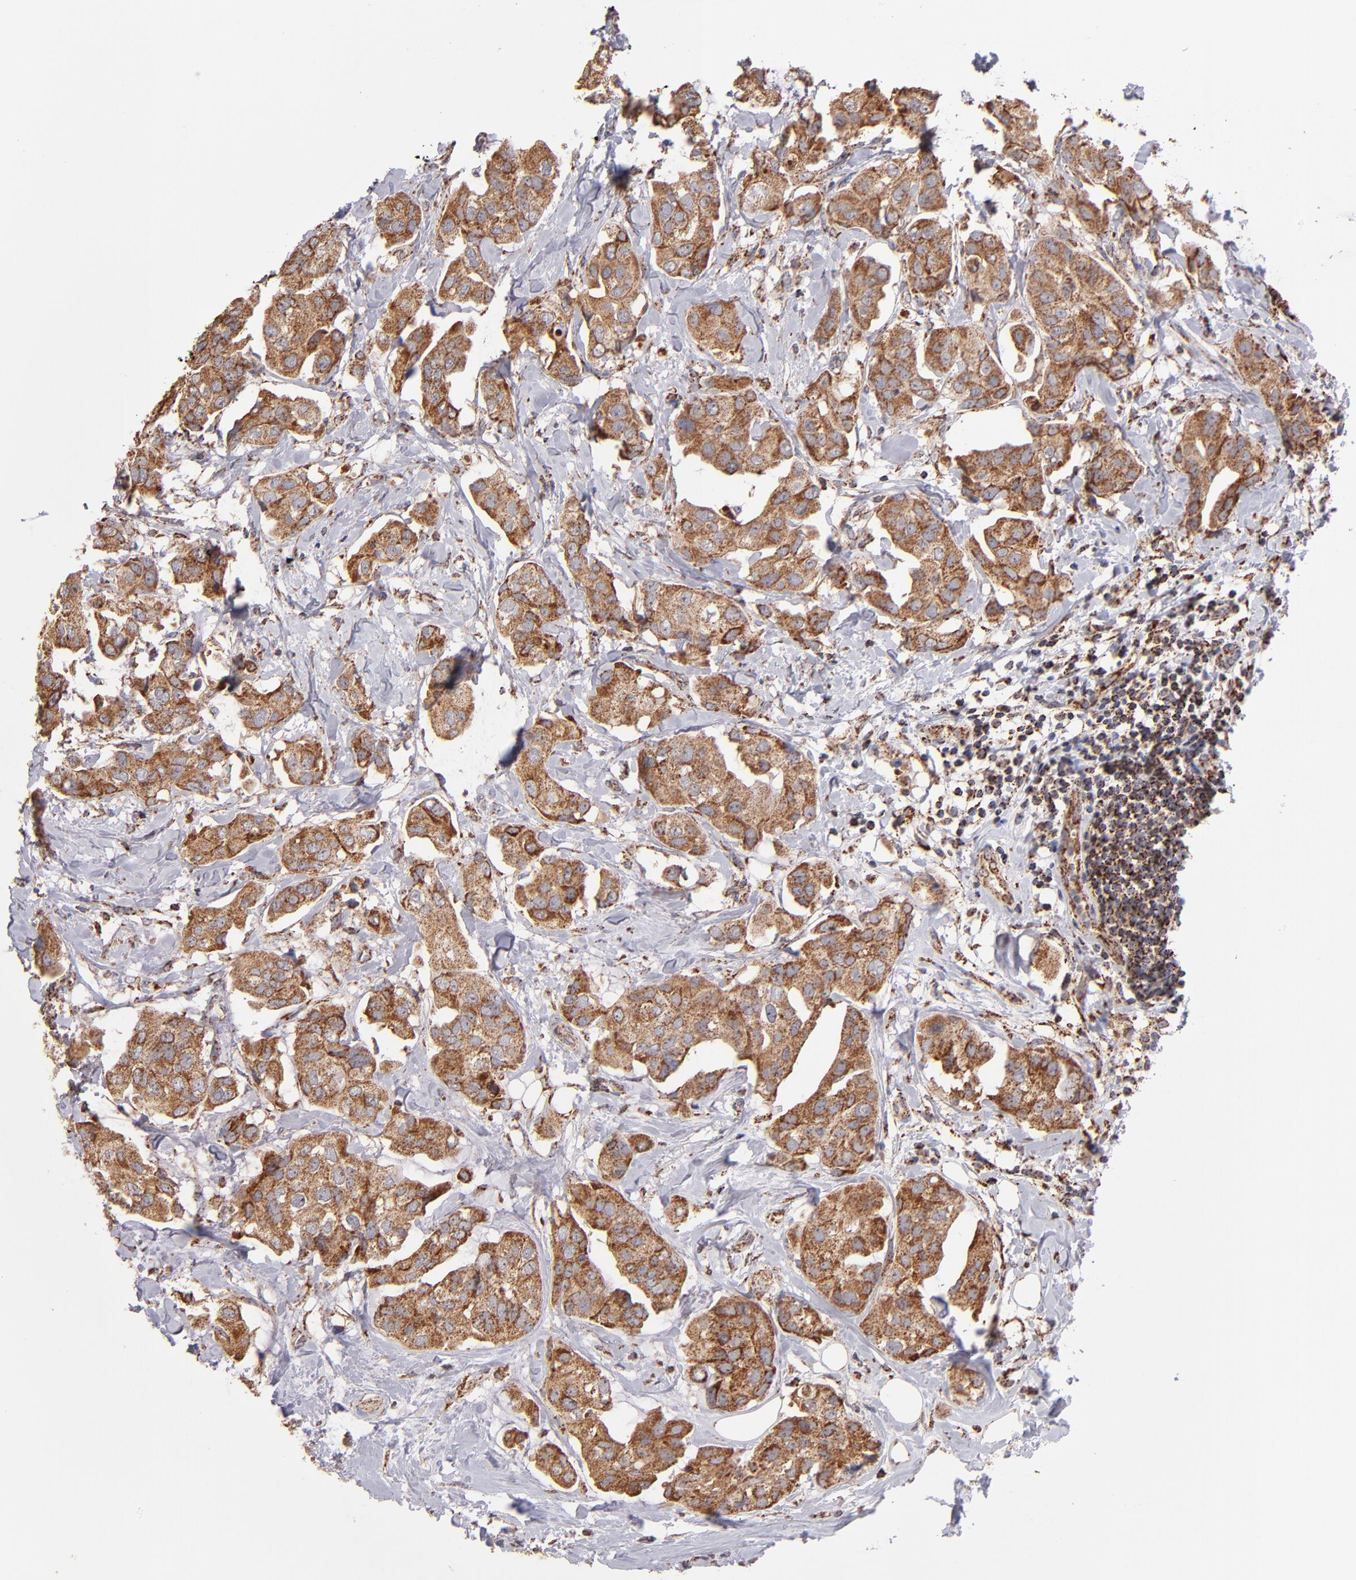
{"staining": {"intensity": "moderate", "quantity": ">75%", "location": "cytoplasmic/membranous"}, "tissue": "breast cancer", "cell_type": "Tumor cells", "image_type": "cancer", "snomed": [{"axis": "morphology", "description": "Duct carcinoma"}, {"axis": "topography", "description": "Breast"}], "caption": "Approximately >75% of tumor cells in breast infiltrating ductal carcinoma display moderate cytoplasmic/membranous protein positivity as visualized by brown immunohistochemical staining.", "gene": "DLST", "patient": {"sex": "female", "age": 40}}